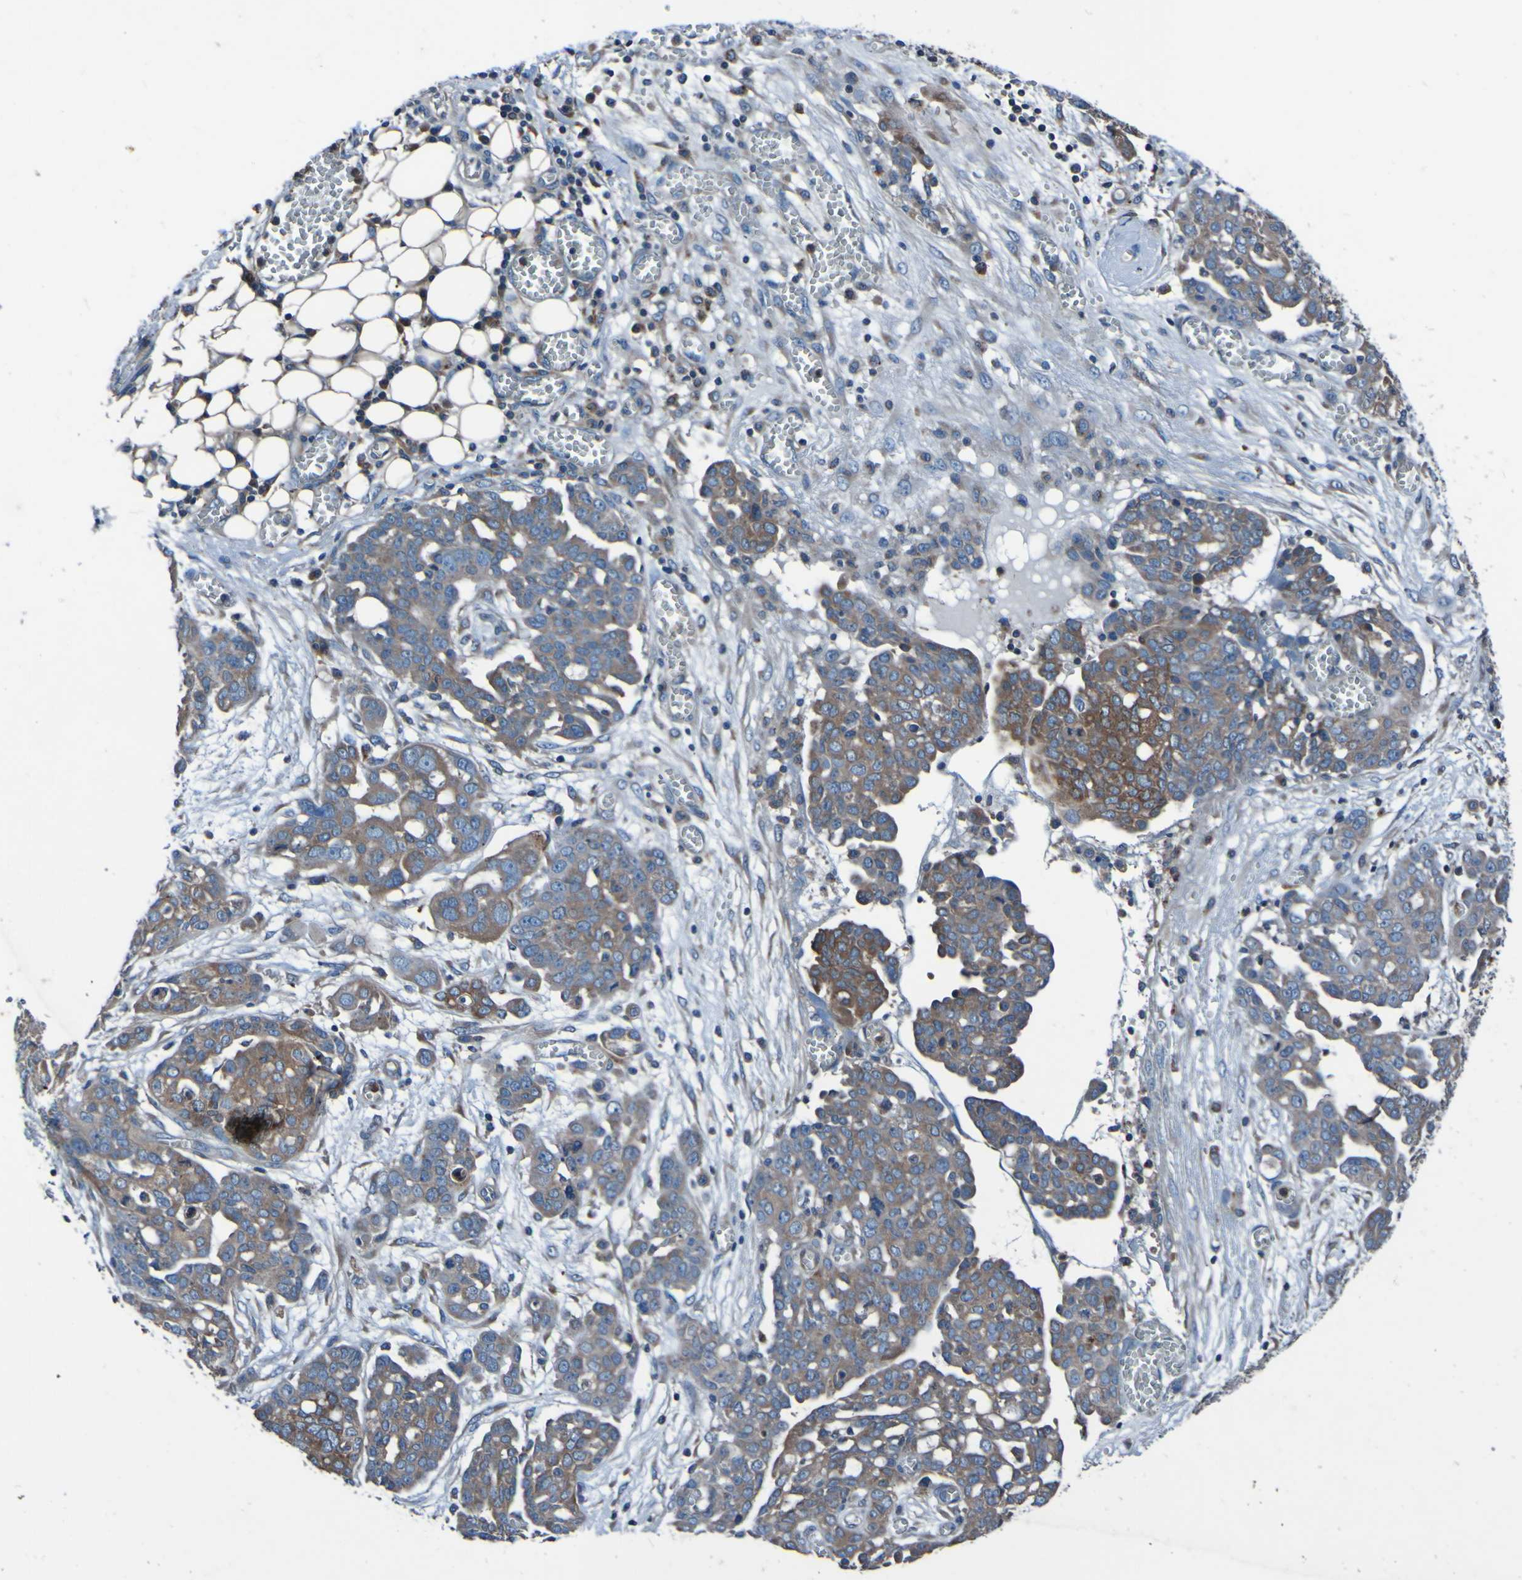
{"staining": {"intensity": "moderate", "quantity": "25%-75%", "location": "cytoplasmic/membranous"}, "tissue": "ovarian cancer", "cell_type": "Tumor cells", "image_type": "cancer", "snomed": [{"axis": "morphology", "description": "Cystadenocarcinoma, serous, NOS"}, {"axis": "topography", "description": "Soft tissue"}, {"axis": "topography", "description": "Ovary"}], "caption": "Ovarian cancer (serous cystadenocarcinoma) stained for a protein shows moderate cytoplasmic/membranous positivity in tumor cells.", "gene": "RAB5B", "patient": {"sex": "female", "age": 57}}